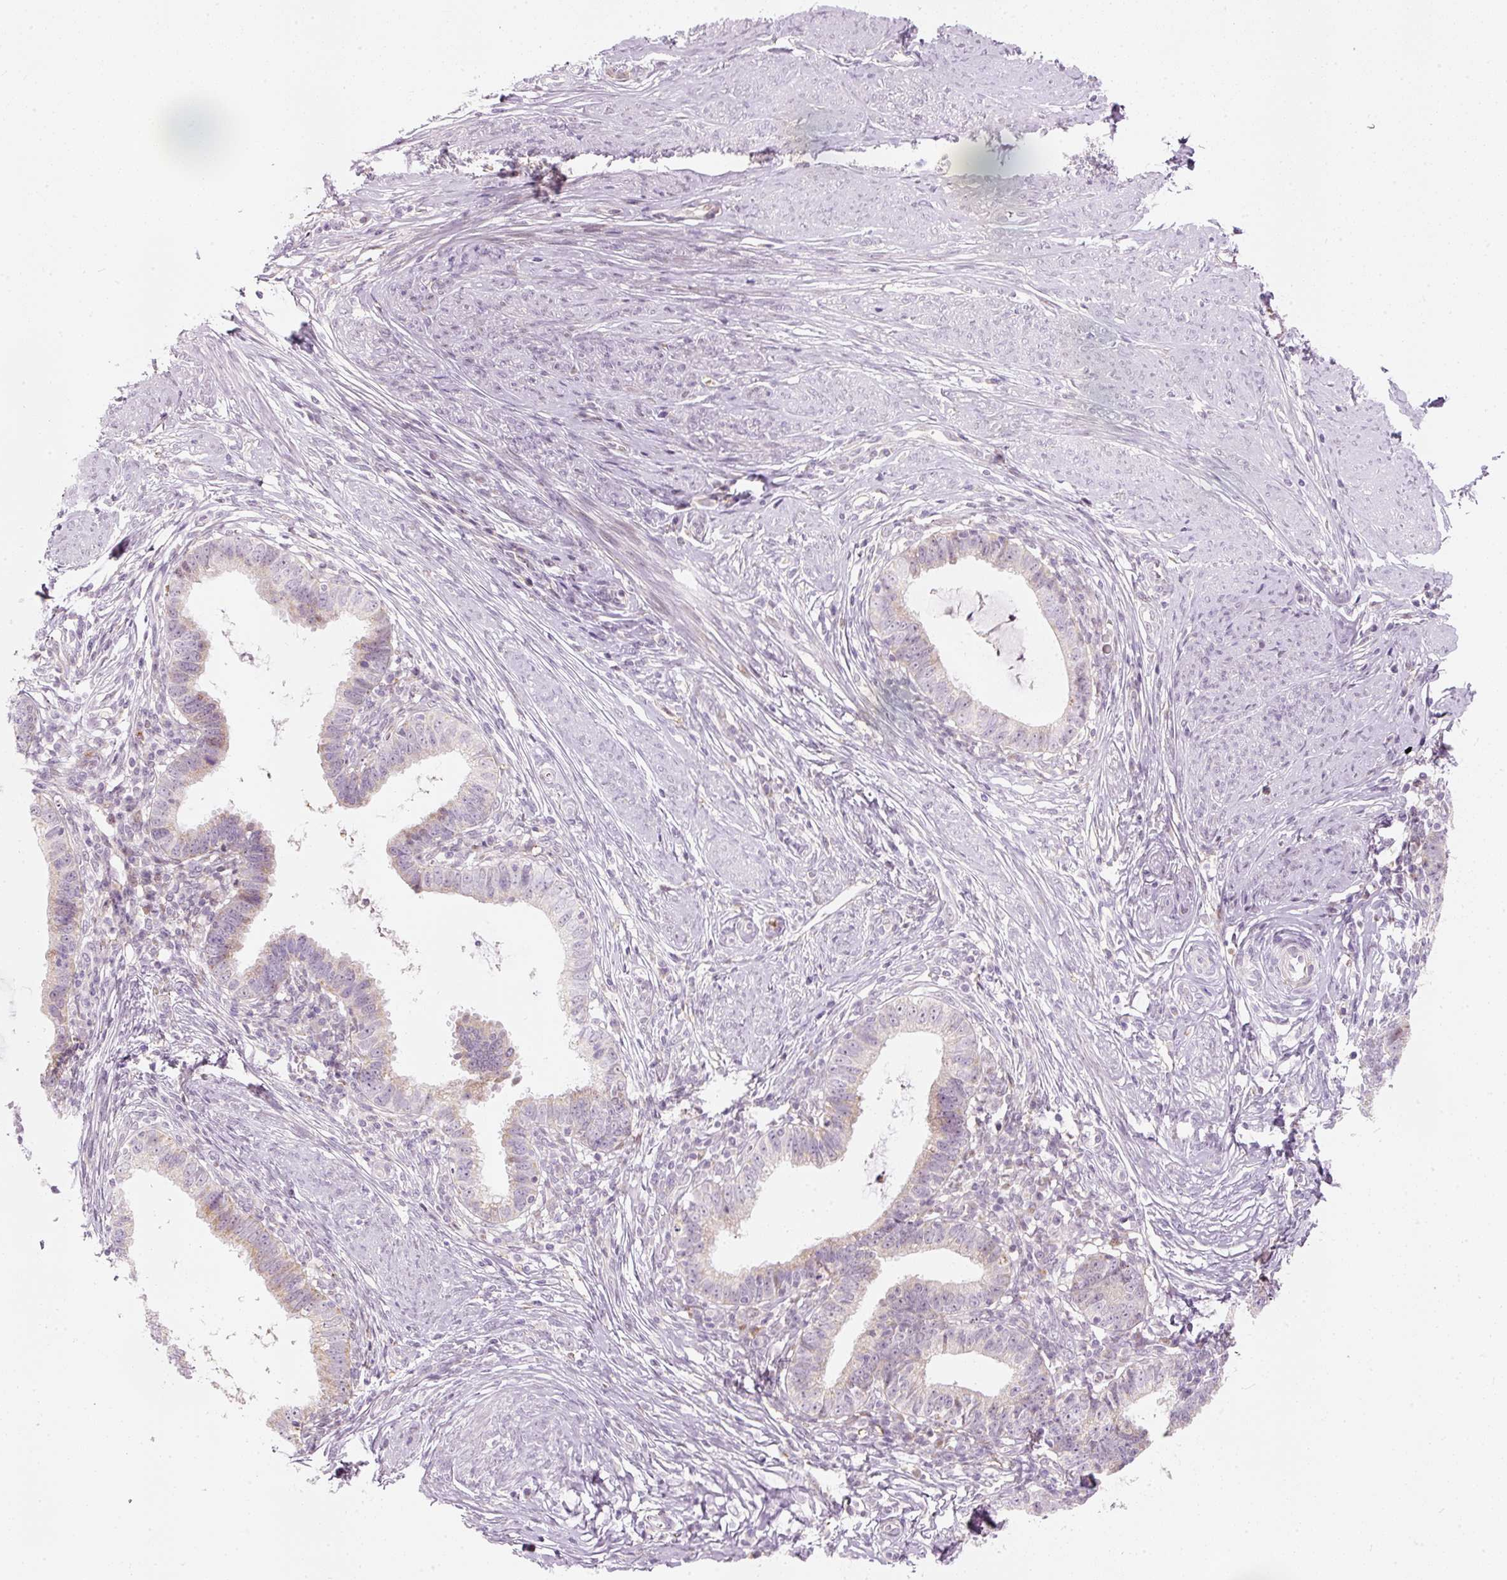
{"staining": {"intensity": "negative", "quantity": "none", "location": "none"}, "tissue": "cervical cancer", "cell_type": "Tumor cells", "image_type": "cancer", "snomed": [{"axis": "morphology", "description": "Adenocarcinoma, NOS"}, {"axis": "topography", "description": "Cervix"}], "caption": "The immunohistochemistry (IHC) histopathology image has no significant positivity in tumor cells of cervical cancer (adenocarcinoma) tissue. The staining is performed using DAB brown chromogen with nuclei counter-stained in using hematoxylin.", "gene": "RNF39", "patient": {"sex": "female", "age": 36}}